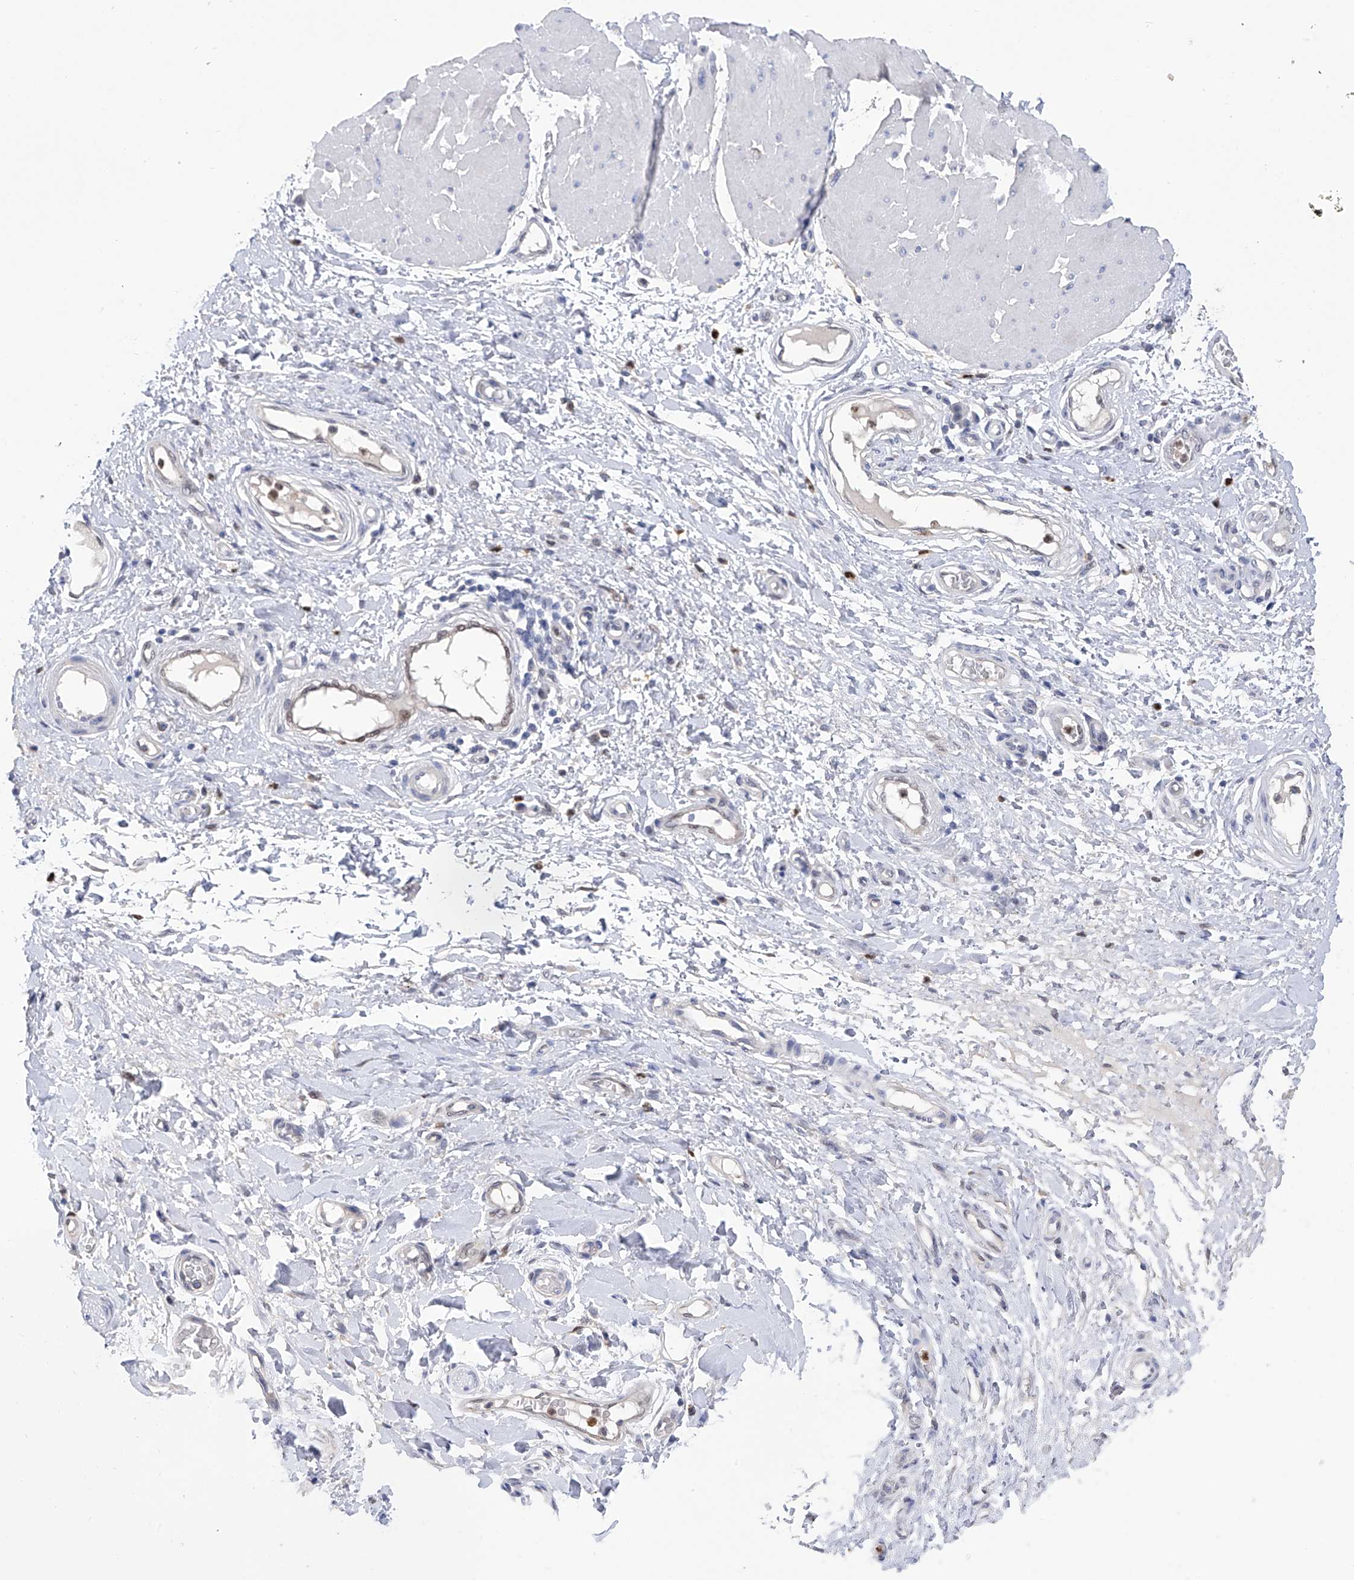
{"staining": {"intensity": "negative", "quantity": "none", "location": "none"}, "tissue": "adipose tissue", "cell_type": "Adipocytes", "image_type": "normal", "snomed": [{"axis": "morphology", "description": "Normal tissue, NOS"}, {"axis": "morphology", "description": "Adenocarcinoma, NOS"}, {"axis": "topography", "description": "Esophagus"}, {"axis": "topography", "description": "Stomach, upper"}, {"axis": "topography", "description": "Peripheral nerve tissue"}], "caption": "Immunohistochemical staining of benign adipose tissue demonstrates no significant expression in adipocytes.", "gene": "PHF20", "patient": {"sex": "male", "age": 62}}